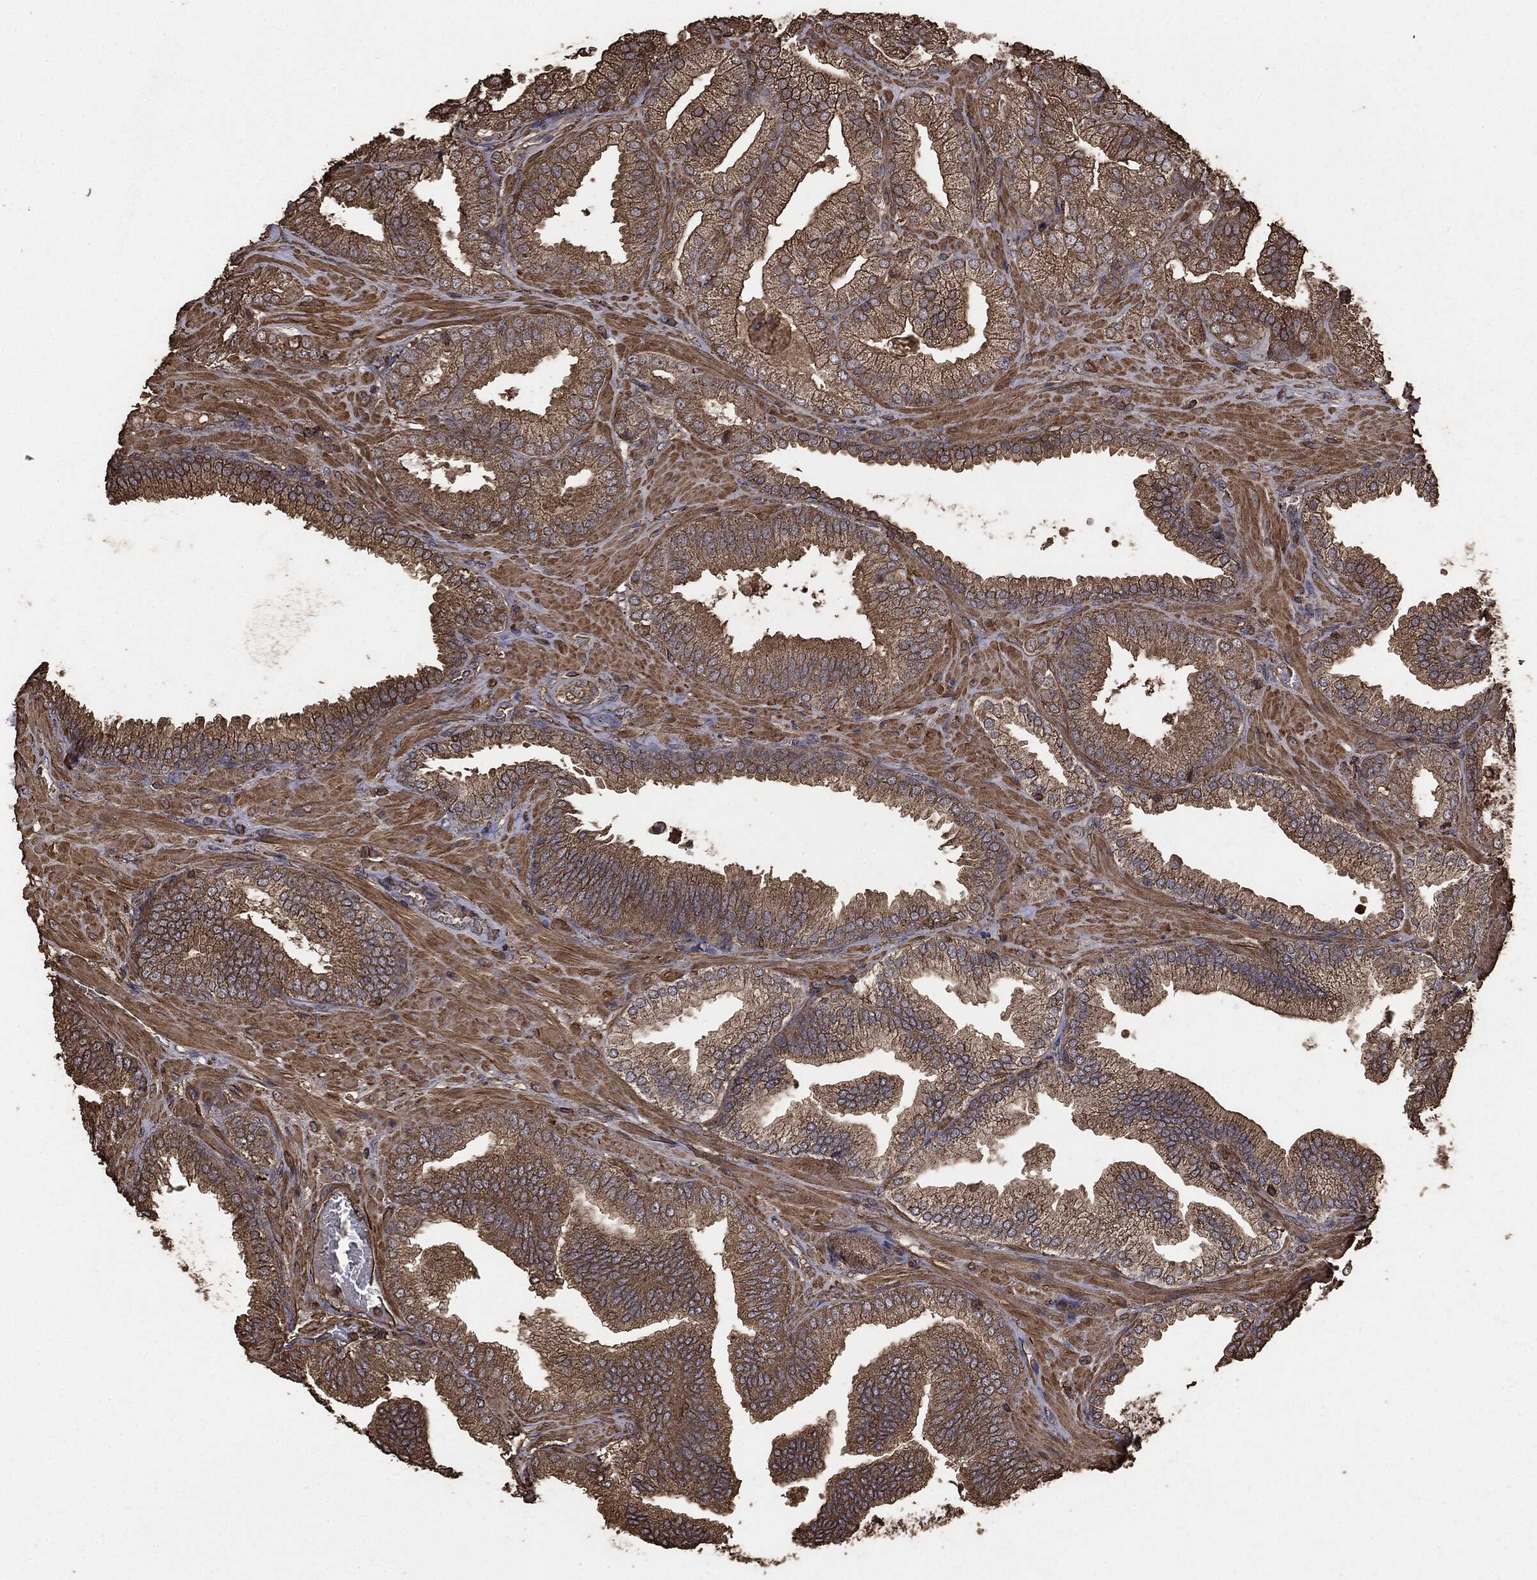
{"staining": {"intensity": "moderate", "quantity": ">75%", "location": "cytoplasmic/membranous"}, "tissue": "prostate cancer", "cell_type": "Tumor cells", "image_type": "cancer", "snomed": [{"axis": "morphology", "description": "Adenocarcinoma, High grade"}, {"axis": "topography", "description": "Prostate"}], "caption": "Adenocarcinoma (high-grade) (prostate) stained for a protein (brown) displays moderate cytoplasmic/membranous positive staining in approximately >75% of tumor cells.", "gene": "MTOR", "patient": {"sex": "male", "age": 68}}